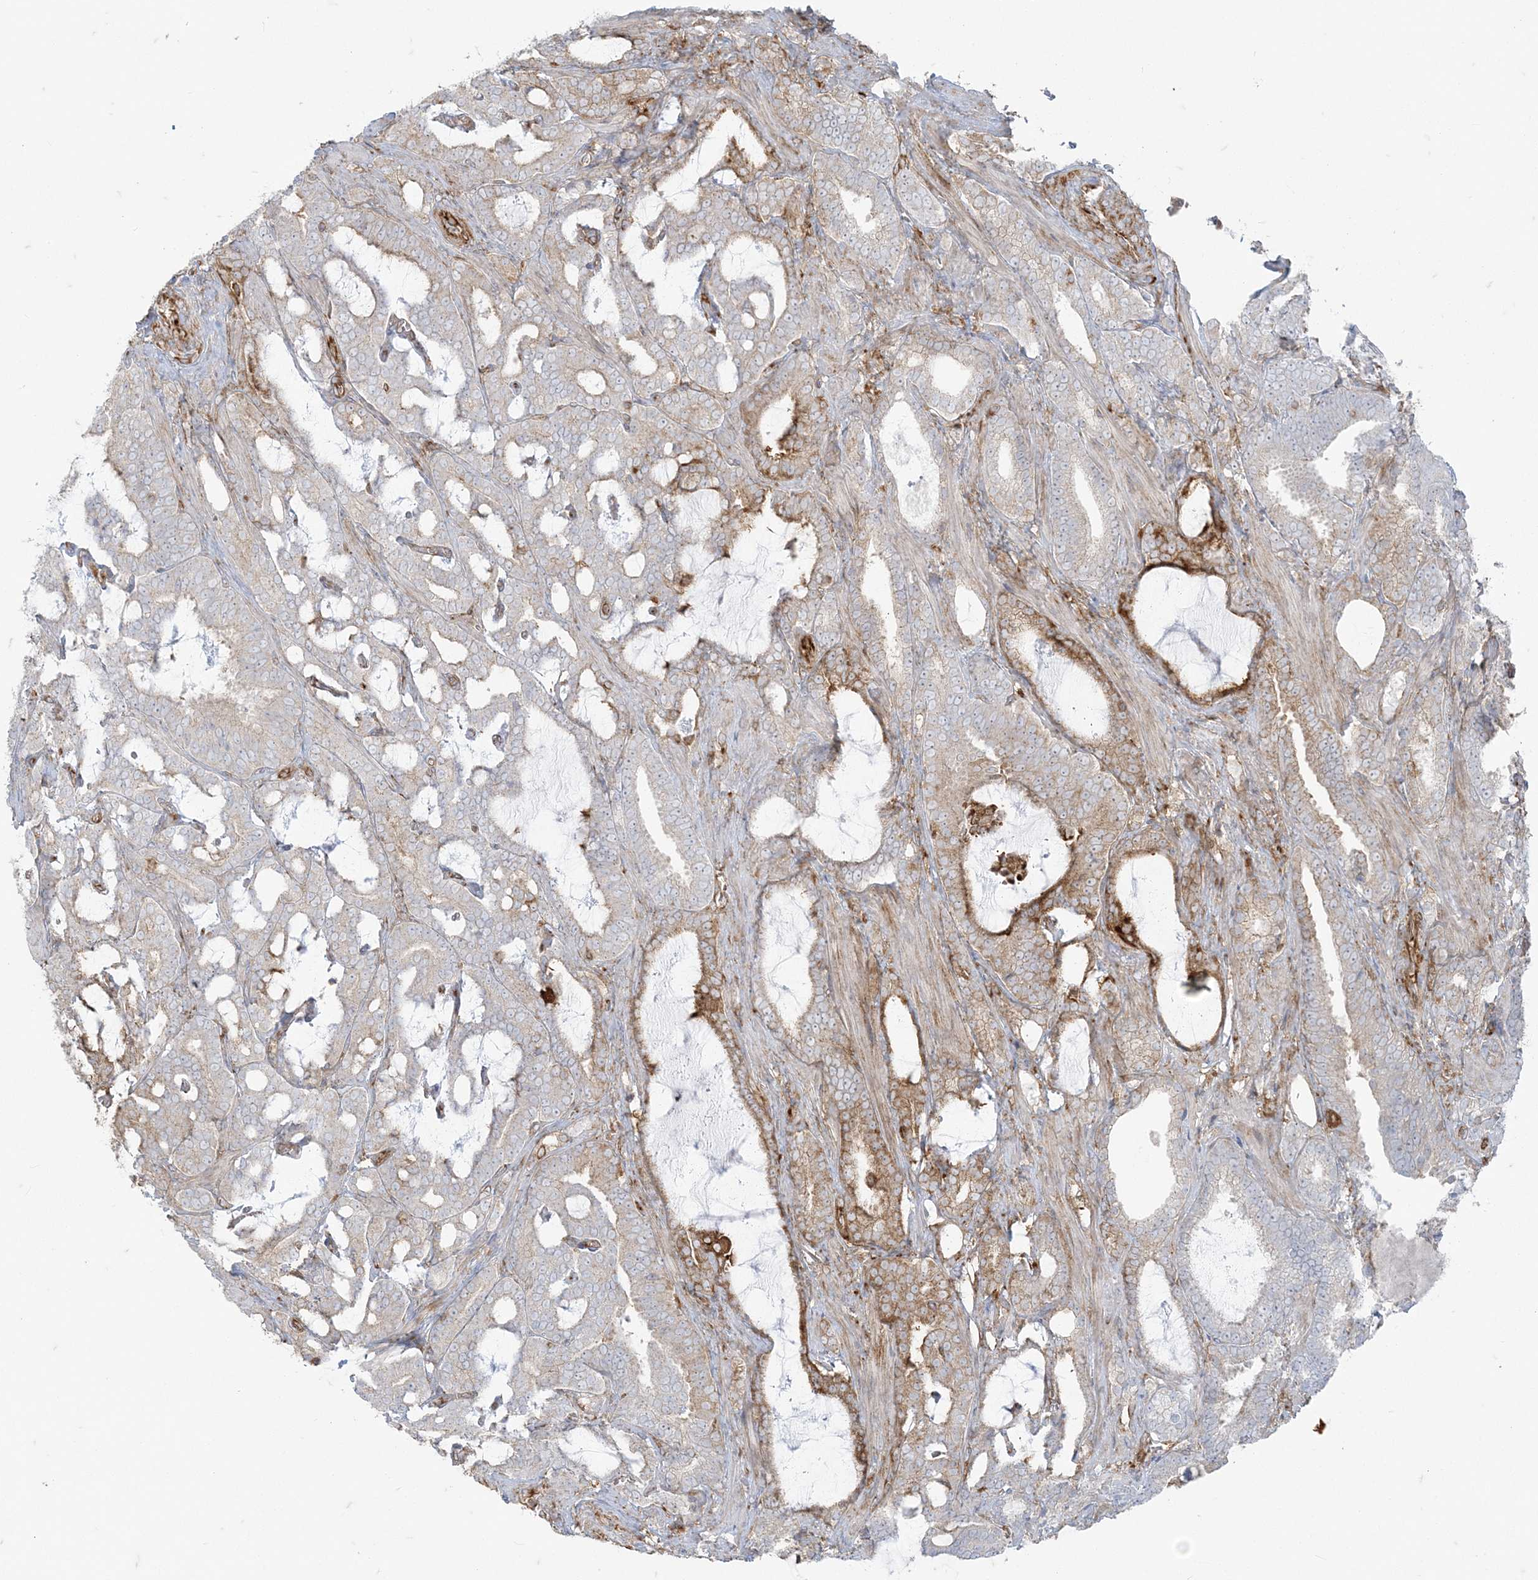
{"staining": {"intensity": "moderate", "quantity": "<25%", "location": "cytoplasmic/membranous"}, "tissue": "prostate cancer", "cell_type": "Tumor cells", "image_type": "cancer", "snomed": [{"axis": "morphology", "description": "Adenocarcinoma, High grade"}, {"axis": "topography", "description": "Prostate and seminal vesicle, NOS"}], "caption": "Human prostate adenocarcinoma (high-grade) stained with a brown dye reveals moderate cytoplasmic/membranous positive positivity in approximately <25% of tumor cells.", "gene": "DERL3", "patient": {"sex": "male", "age": 67}}